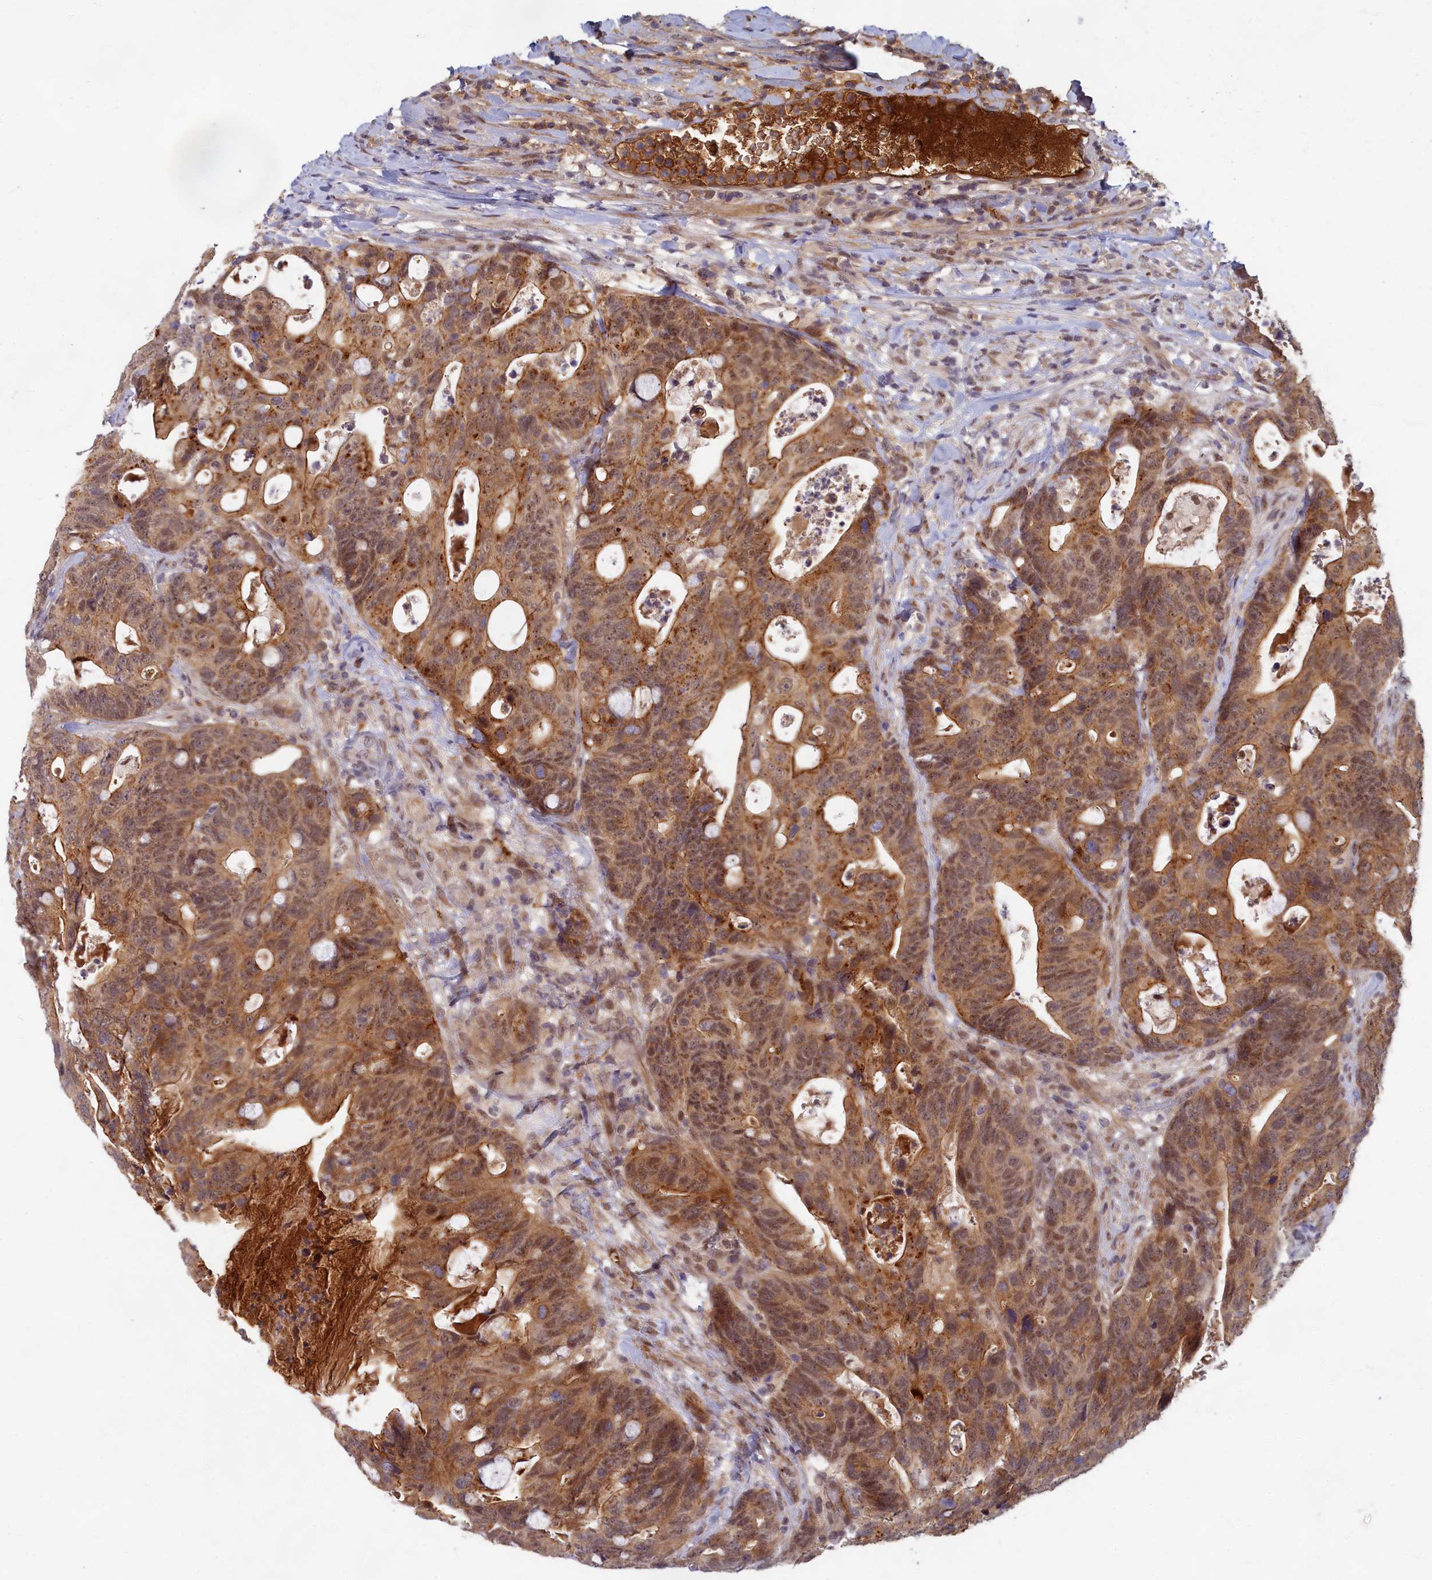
{"staining": {"intensity": "moderate", "quantity": ">75%", "location": "cytoplasmic/membranous,nuclear"}, "tissue": "colorectal cancer", "cell_type": "Tumor cells", "image_type": "cancer", "snomed": [{"axis": "morphology", "description": "Adenocarcinoma, NOS"}, {"axis": "topography", "description": "Colon"}], "caption": "Immunohistochemistry (DAB) staining of human colorectal adenocarcinoma exhibits moderate cytoplasmic/membranous and nuclear protein staining in about >75% of tumor cells. The staining is performed using DAB brown chromogen to label protein expression. The nuclei are counter-stained blue using hematoxylin.", "gene": "EARS2", "patient": {"sex": "female", "age": 82}}